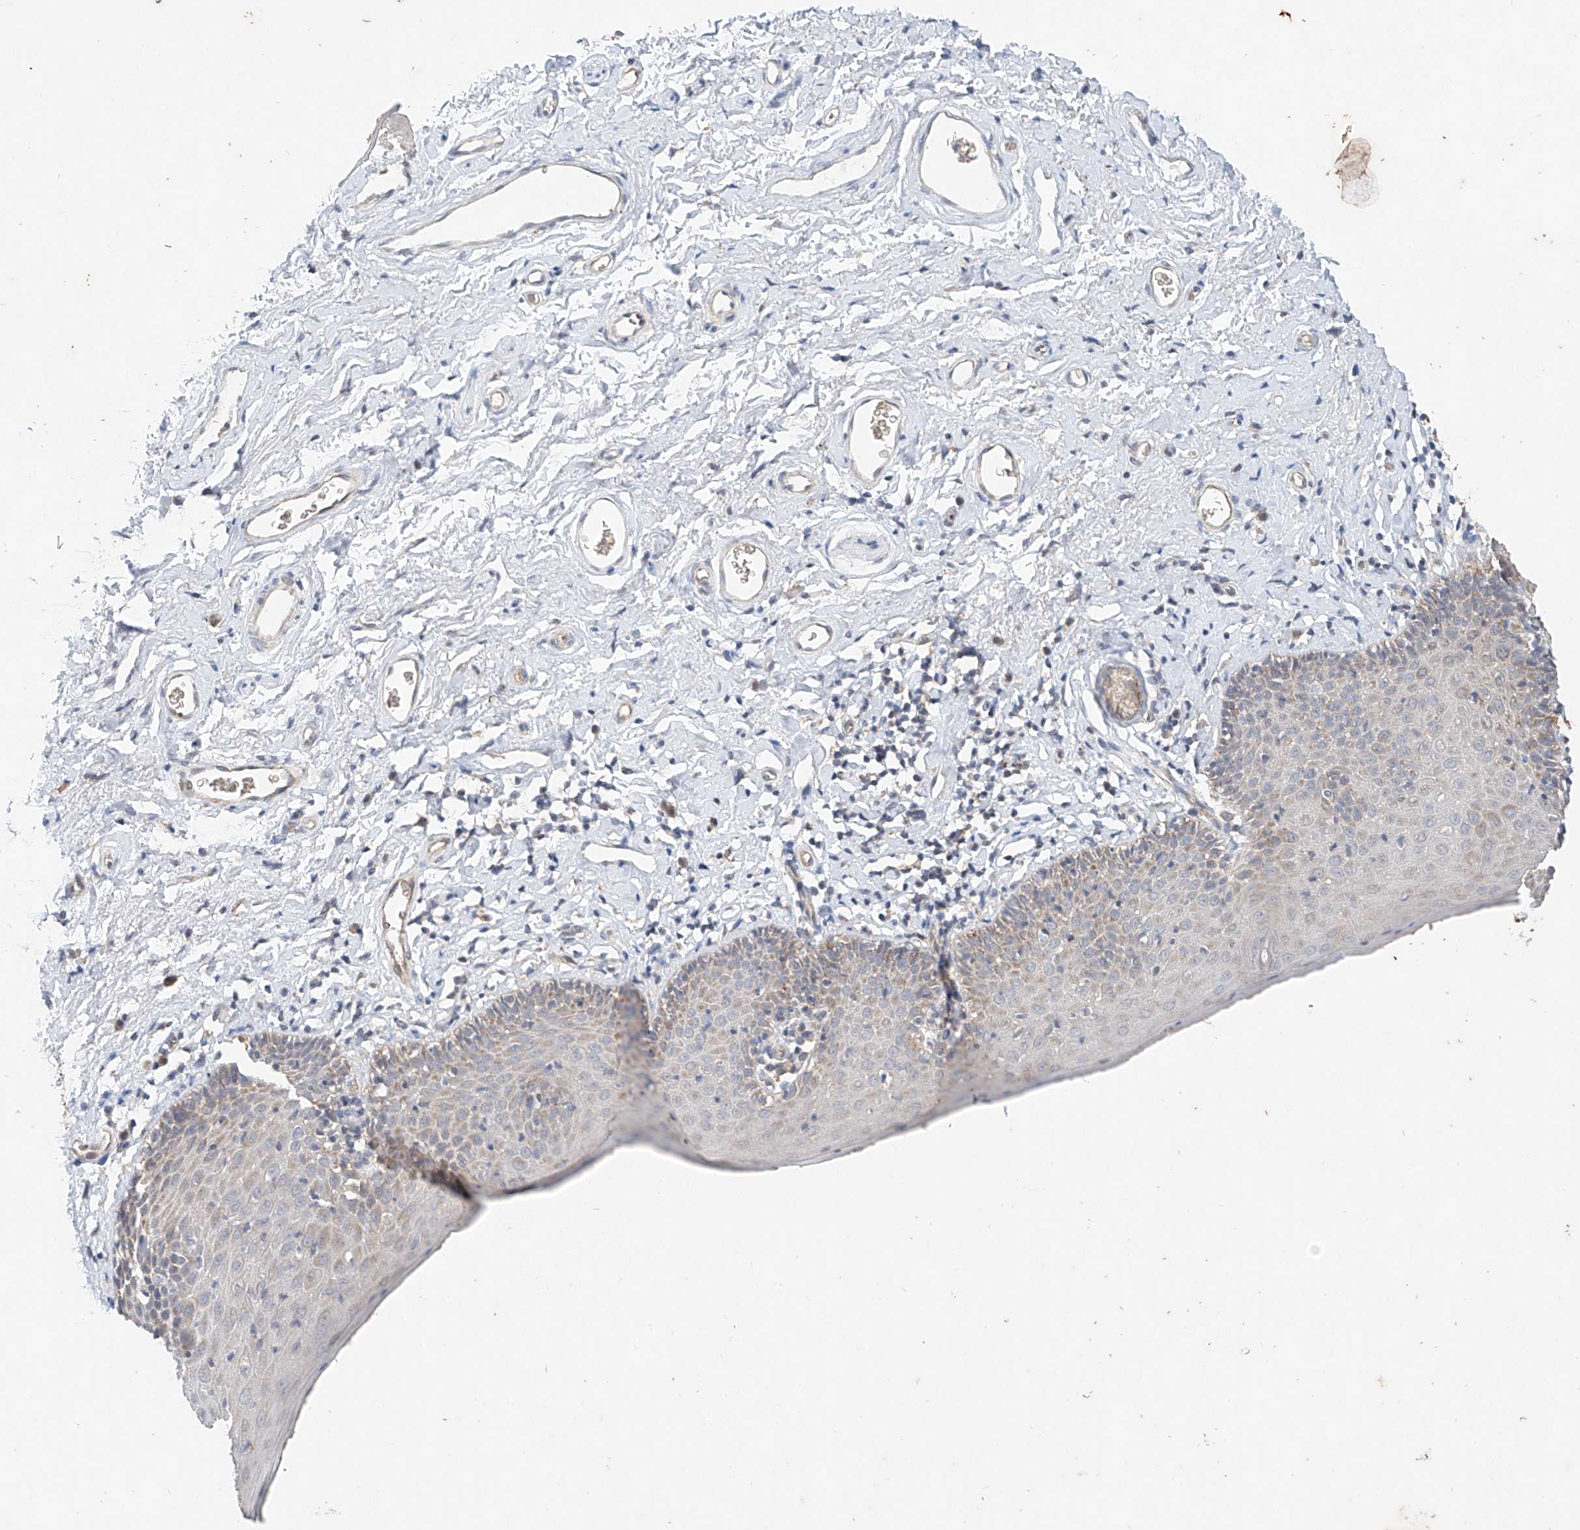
{"staining": {"intensity": "weak", "quantity": "25%-75%", "location": "cytoplasmic/membranous"}, "tissue": "skin", "cell_type": "Epidermal cells", "image_type": "normal", "snomed": [{"axis": "morphology", "description": "Normal tissue, NOS"}, {"axis": "topography", "description": "Vulva"}], "caption": "Epidermal cells show low levels of weak cytoplasmic/membranous staining in approximately 25%-75% of cells in unremarkable human skin.", "gene": "FASTK", "patient": {"sex": "female", "age": 66}}